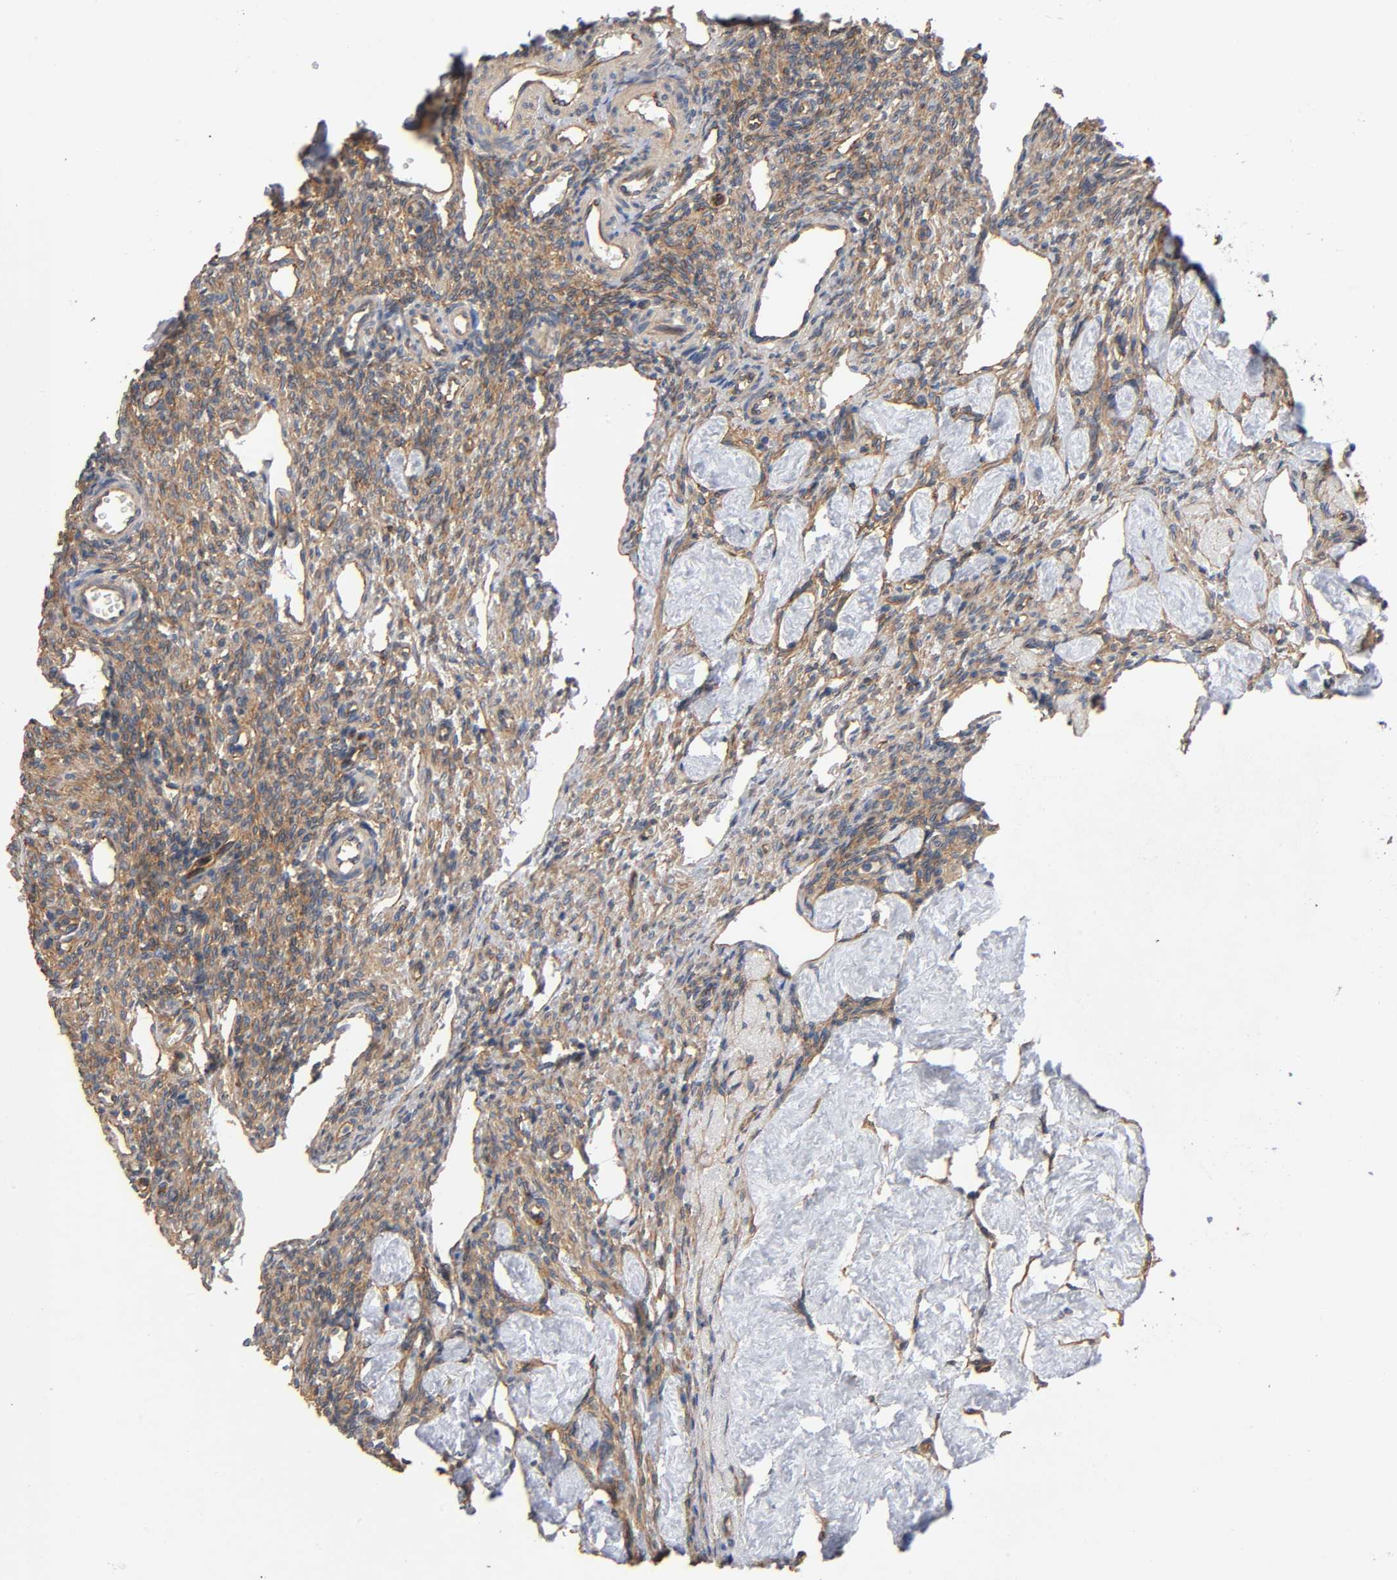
{"staining": {"intensity": "moderate", "quantity": ">75%", "location": "cytoplasmic/membranous"}, "tissue": "ovary", "cell_type": "Ovarian stroma cells", "image_type": "normal", "snomed": [{"axis": "morphology", "description": "Normal tissue, NOS"}, {"axis": "topography", "description": "Ovary"}], "caption": "A micrograph of ovary stained for a protein shows moderate cytoplasmic/membranous brown staining in ovarian stroma cells.", "gene": "MARS1", "patient": {"sex": "female", "age": 33}}